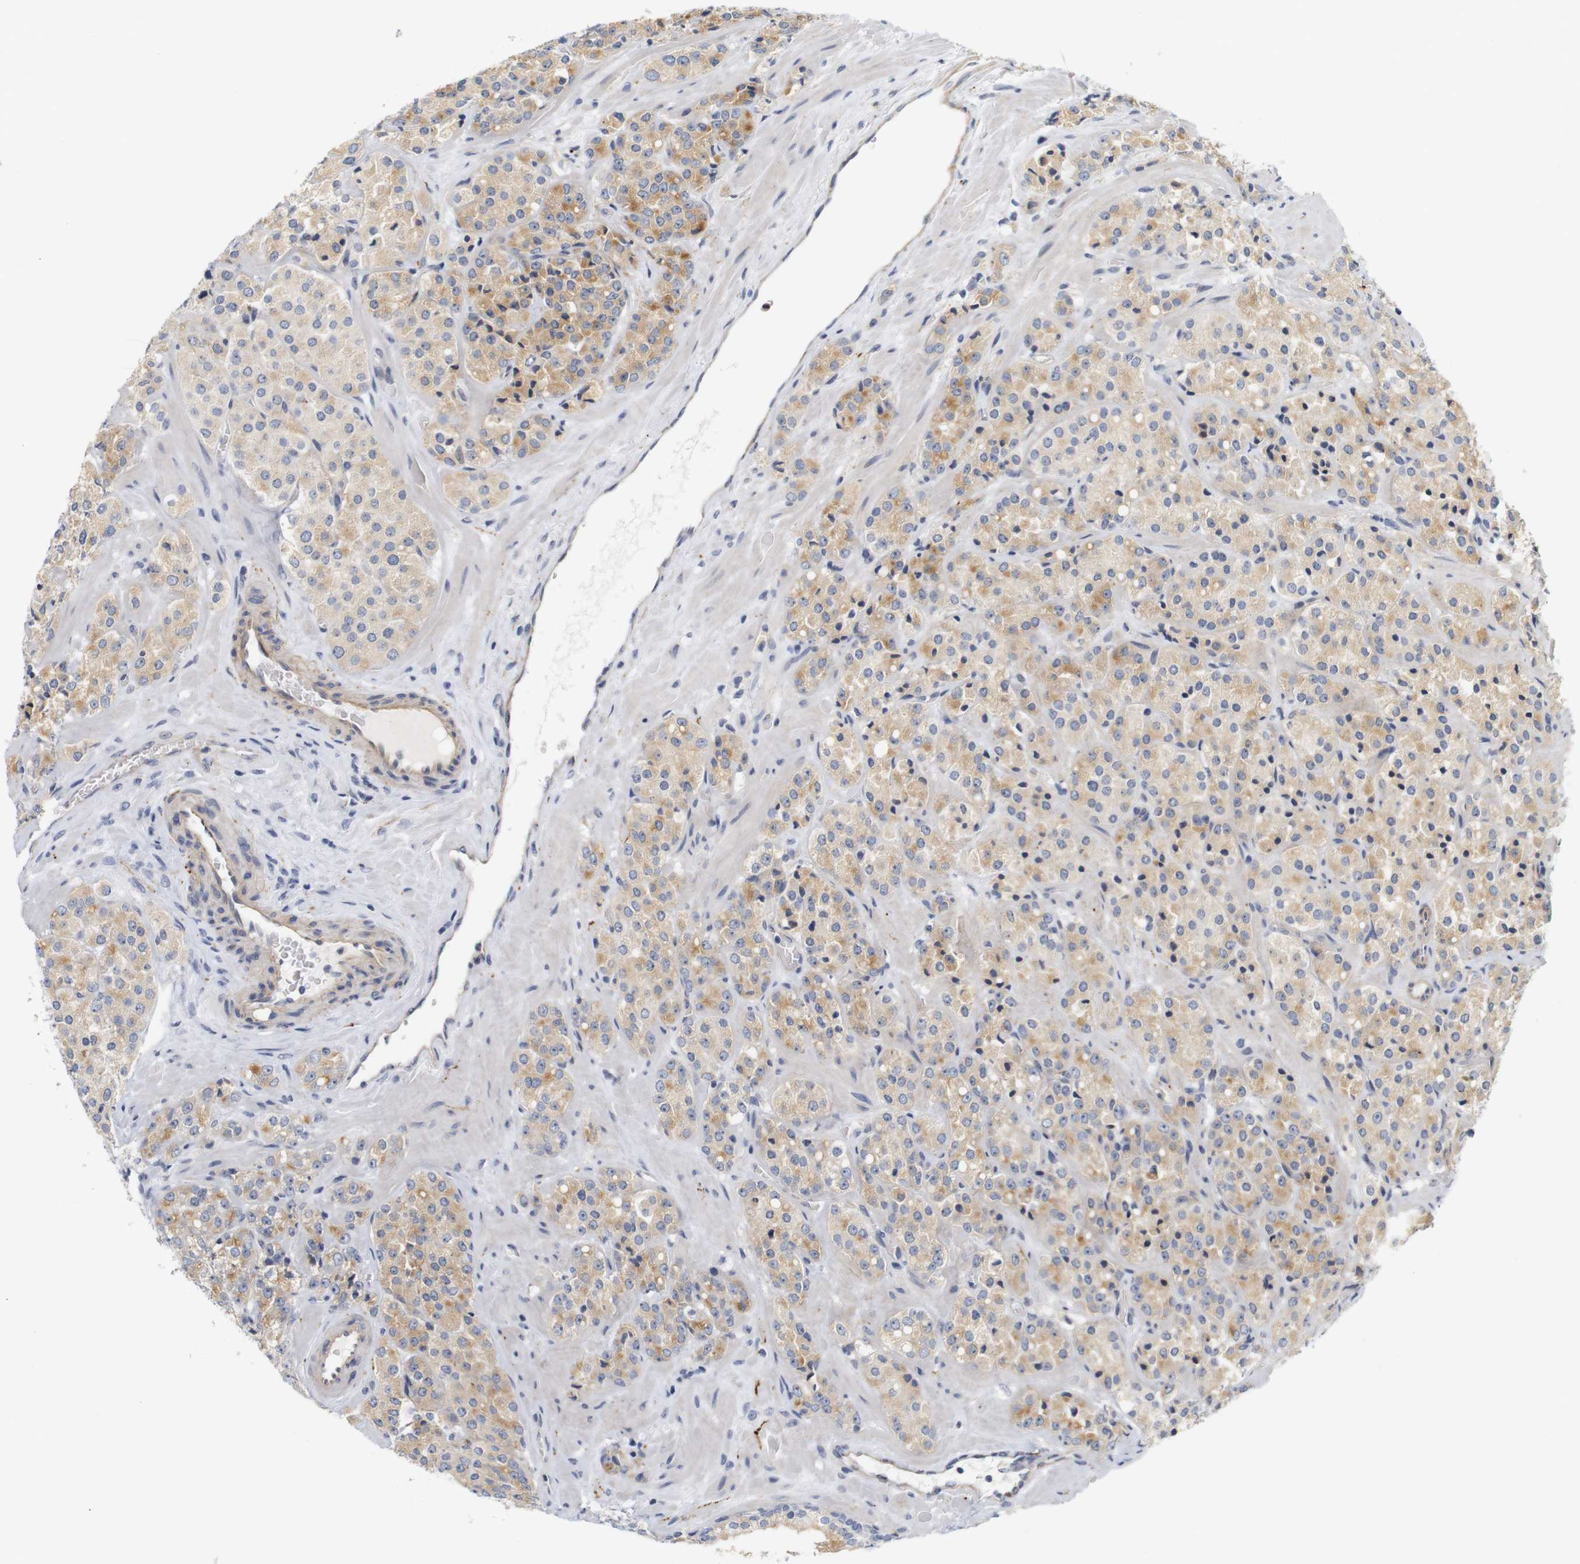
{"staining": {"intensity": "moderate", "quantity": ">75%", "location": "cytoplasmic/membranous"}, "tissue": "prostate cancer", "cell_type": "Tumor cells", "image_type": "cancer", "snomed": [{"axis": "morphology", "description": "Adenocarcinoma, High grade"}, {"axis": "topography", "description": "Prostate"}], "caption": "DAB (3,3'-diaminobenzidine) immunohistochemical staining of human prostate high-grade adenocarcinoma shows moderate cytoplasmic/membranous protein expression in about >75% of tumor cells.", "gene": "CYB561", "patient": {"sex": "male", "age": 64}}